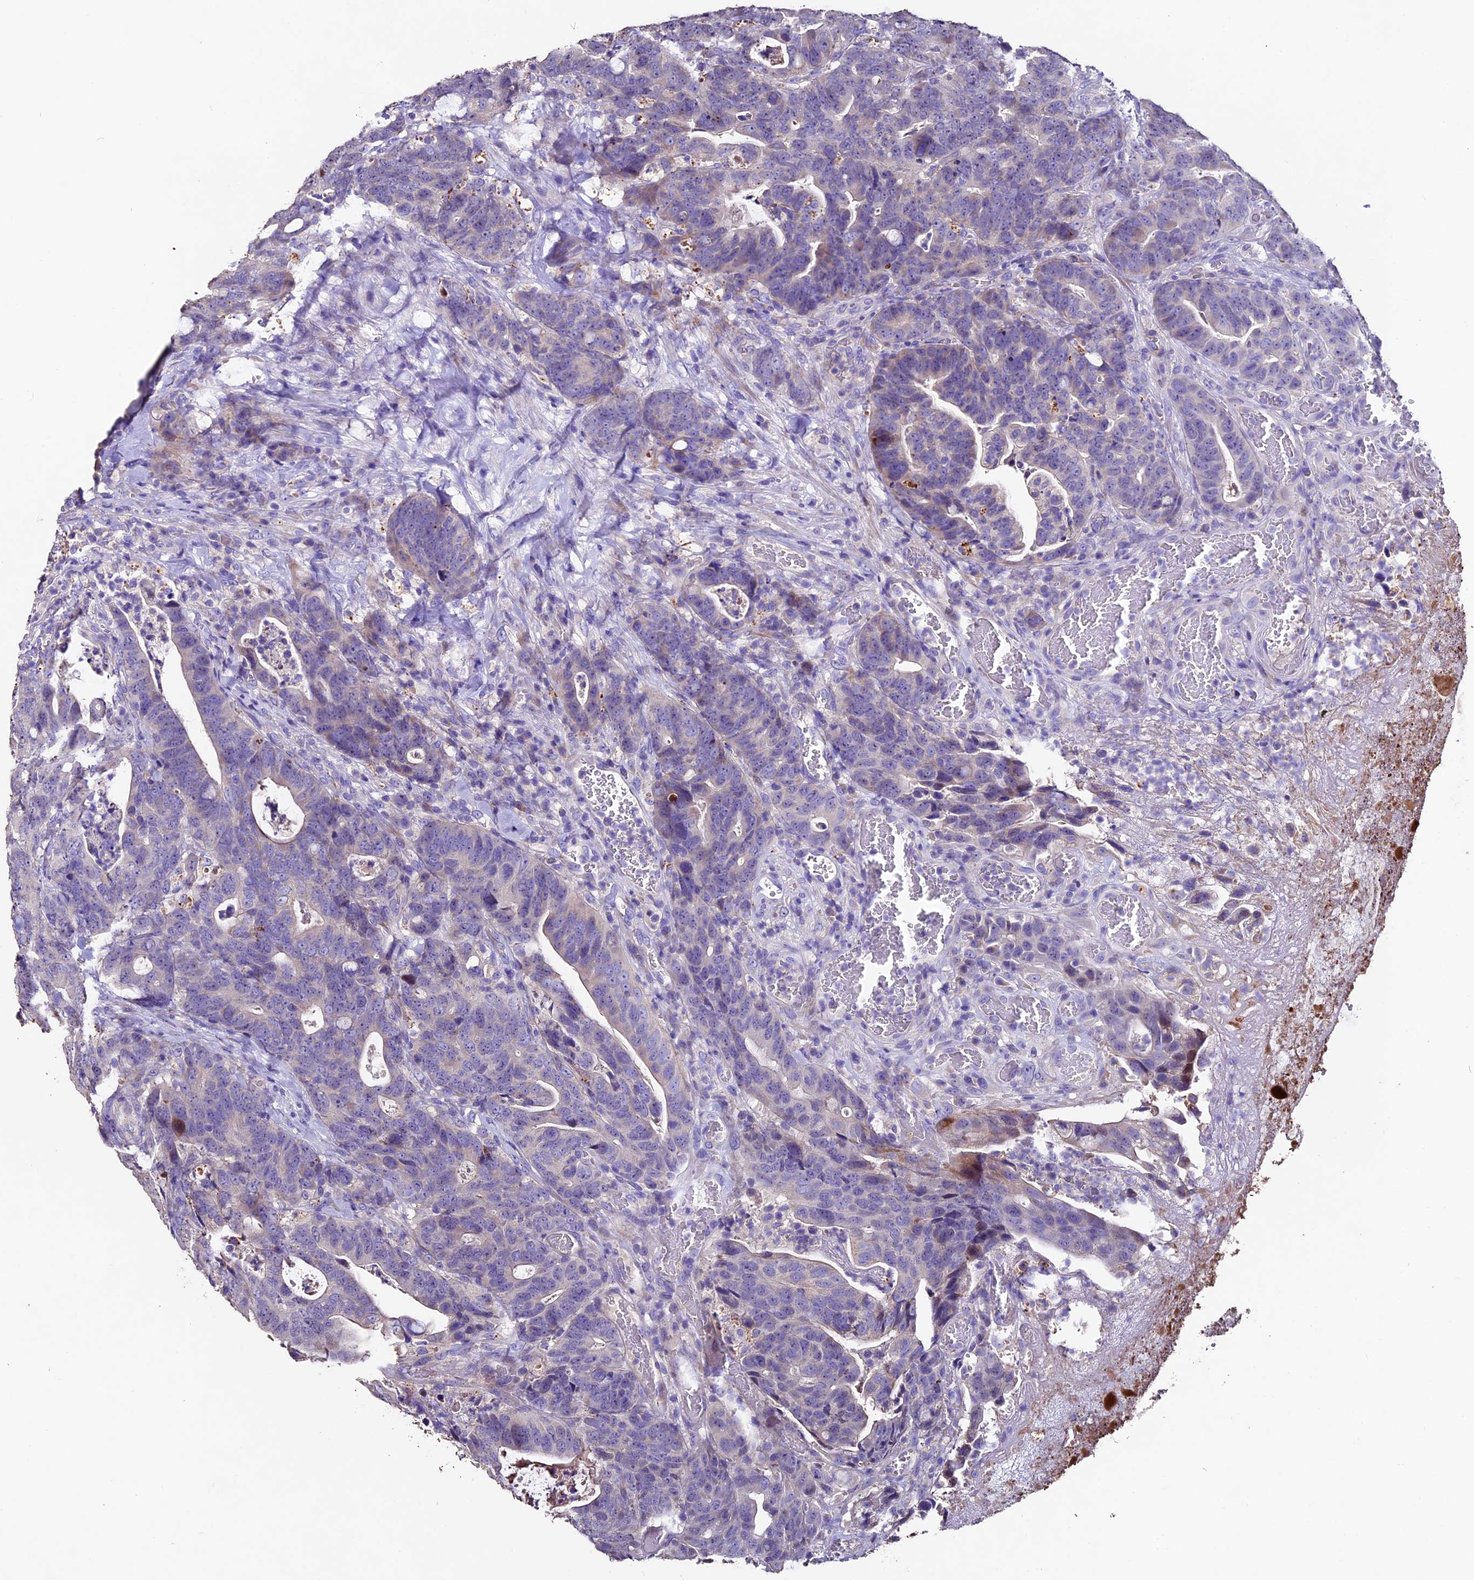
{"staining": {"intensity": "weak", "quantity": "<25%", "location": "cytoplasmic/membranous"}, "tissue": "colorectal cancer", "cell_type": "Tumor cells", "image_type": "cancer", "snomed": [{"axis": "morphology", "description": "Adenocarcinoma, NOS"}, {"axis": "topography", "description": "Colon"}], "caption": "Tumor cells show no significant protein staining in colorectal cancer.", "gene": "FBXW9", "patient": {"sex": "female", "age": 82}}